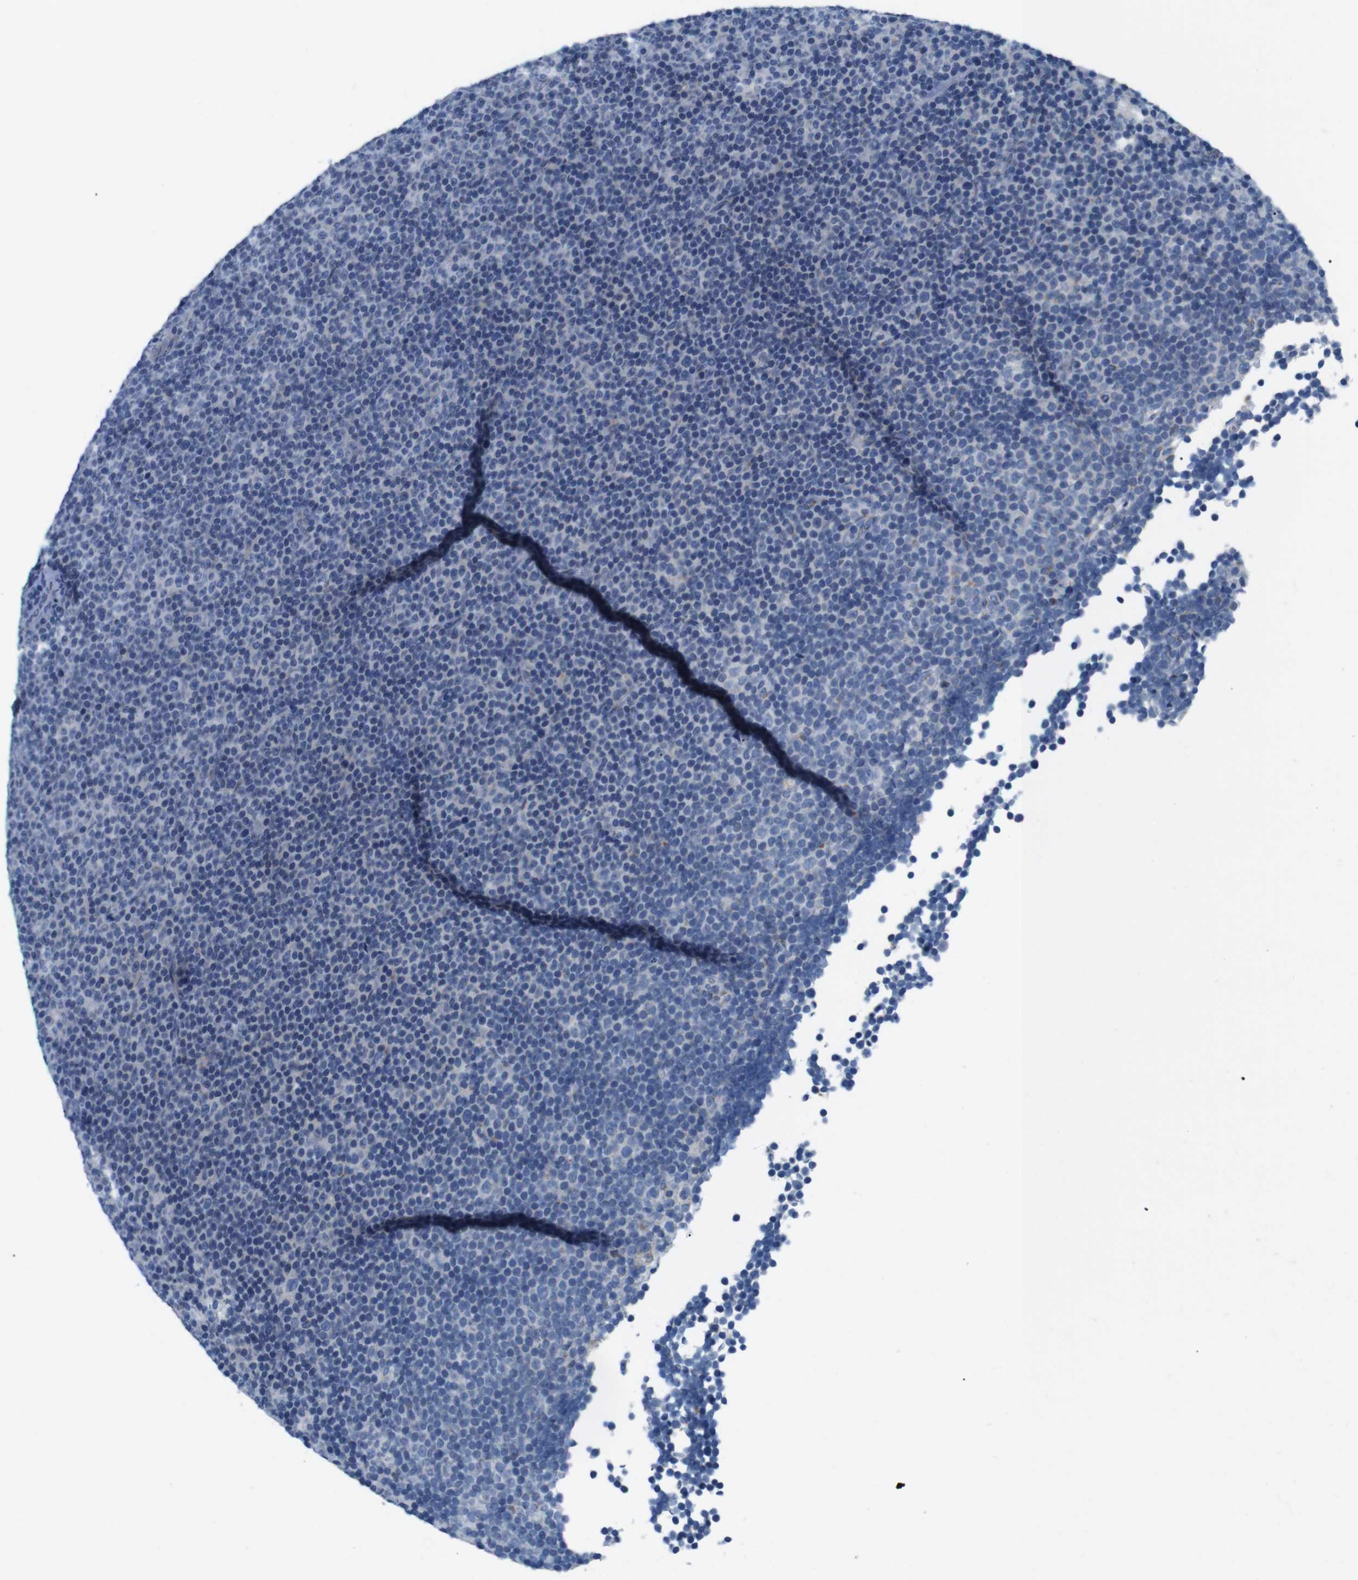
{"staining": {"intensity": "negative", "quantity": "none", "location": "none"}, "tissue": "lymphoma", "cell_type": "Tumor cells", "image_type": "cancer", "snomed": [{"axis": "morphology", "description": "Malignant lymphoma, non-Hodgkin's type, Low grade"}, {"axis": "topography", "description": "Lymph node"}], "caption": "An immunohistochemistry (IHC) micrograph of lymphoma is shown. There is no staining in tumor cells of lymphoma. The staining was performed using DAB to visualize the protein expression in brown, while the nuclei were stained in blue with hematoxylin (Magnification: 20x).", "gene": "GOLGA2", "patient": {"sex": "female", "age": 67}}